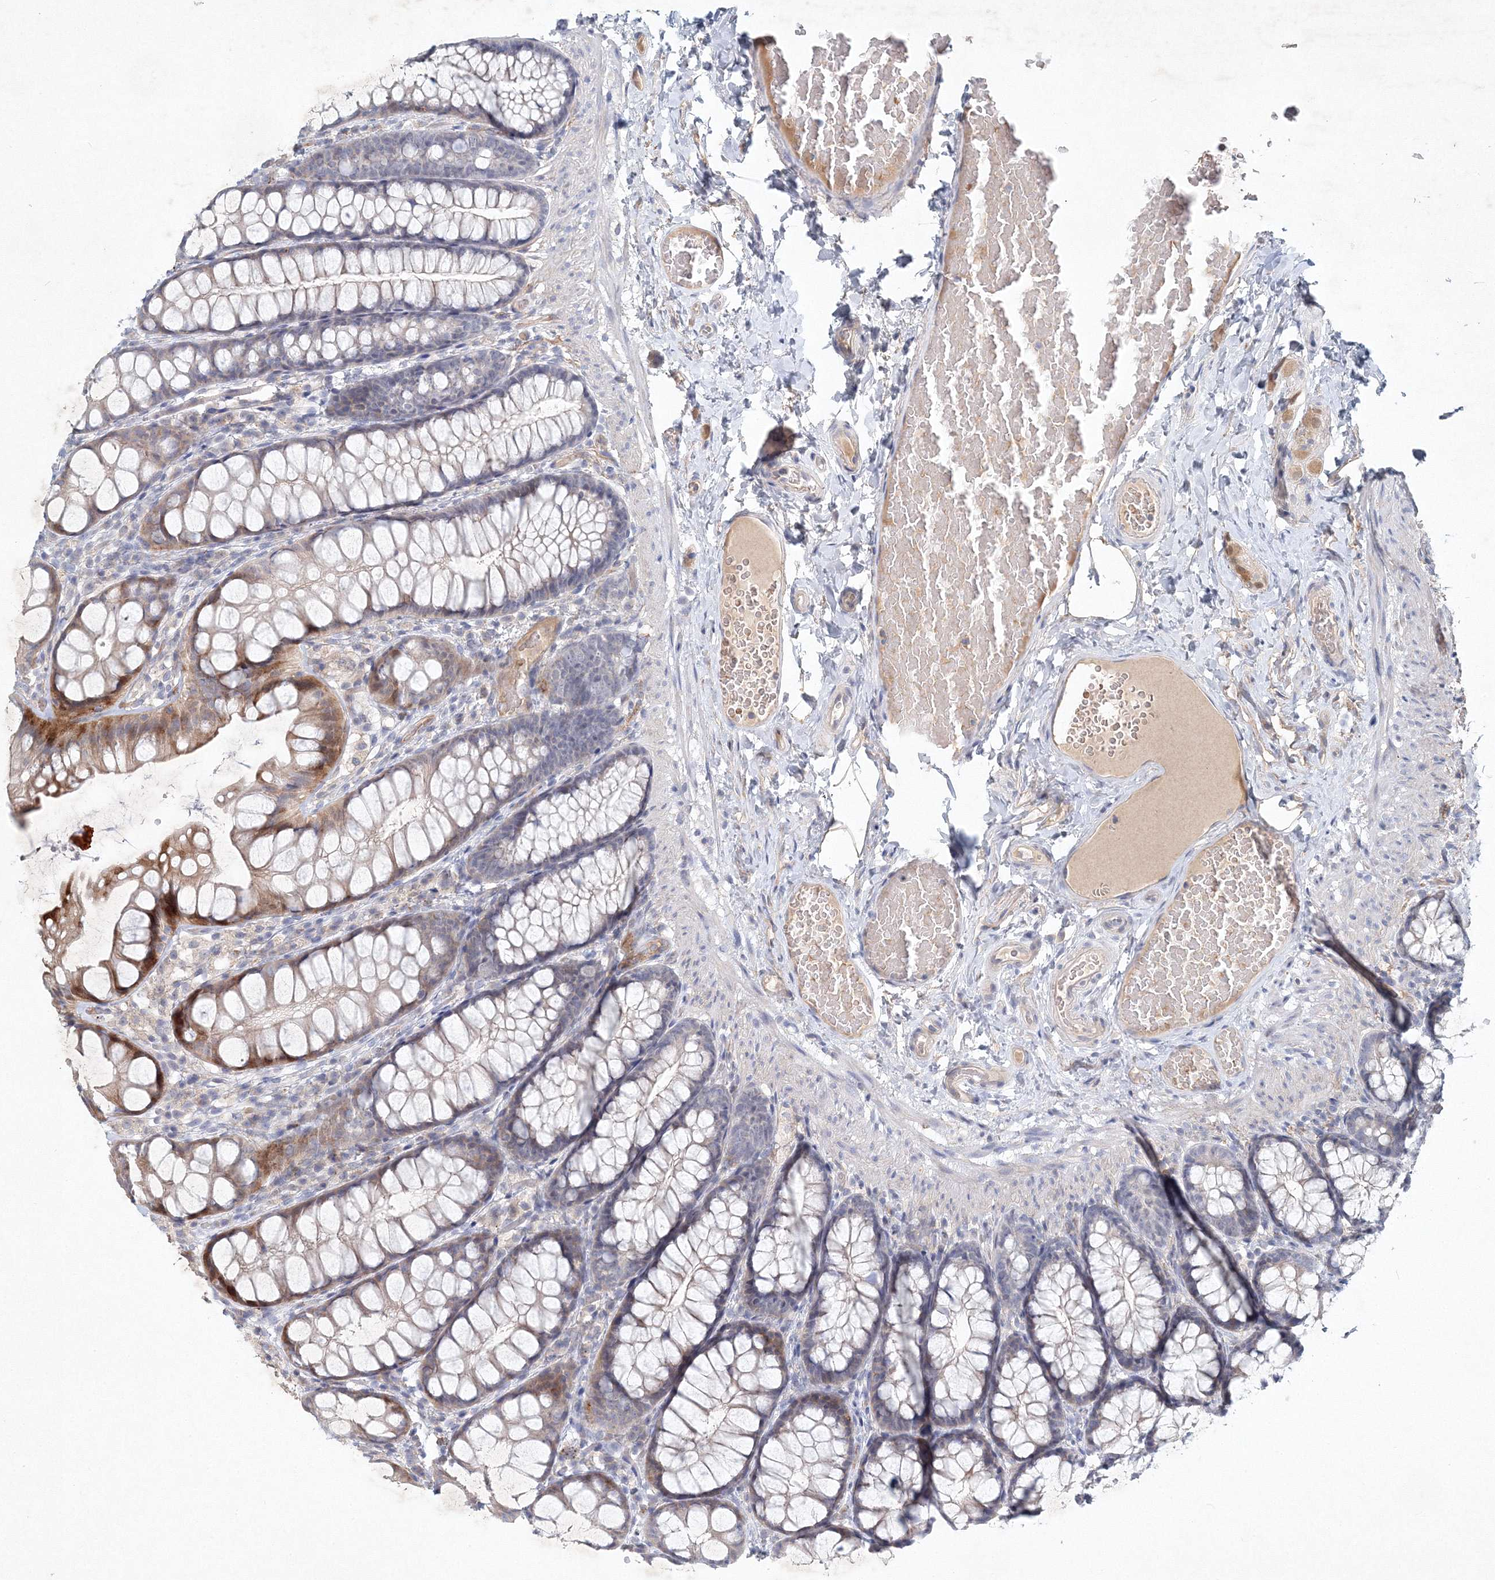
{"staining": {"intensity": "negative", "quantity": "none", "location": "none"}, "tissue": "colon", "cell_type": "Endothelial cells", "image_type": "normal", "snomed": [{"axis": "morphology", "description": "Normal tissue, NOS"}, {"axis": "topography", "description": "Colon"}], "caption": "High magnification brightfield microscopy of unremarkable colon stained with DAB (brown) and counterstained with hematoxylin (blue): endothelial cells show no significant staining. (Stains: DAB (3,3'-diaminobenzidine) IHC with hematoxylin counter stain, Microscopy: brightfield microscopy at high magnification).", "gene": "SH3BP5", "patient": {"sex": "male", "age": 47}}